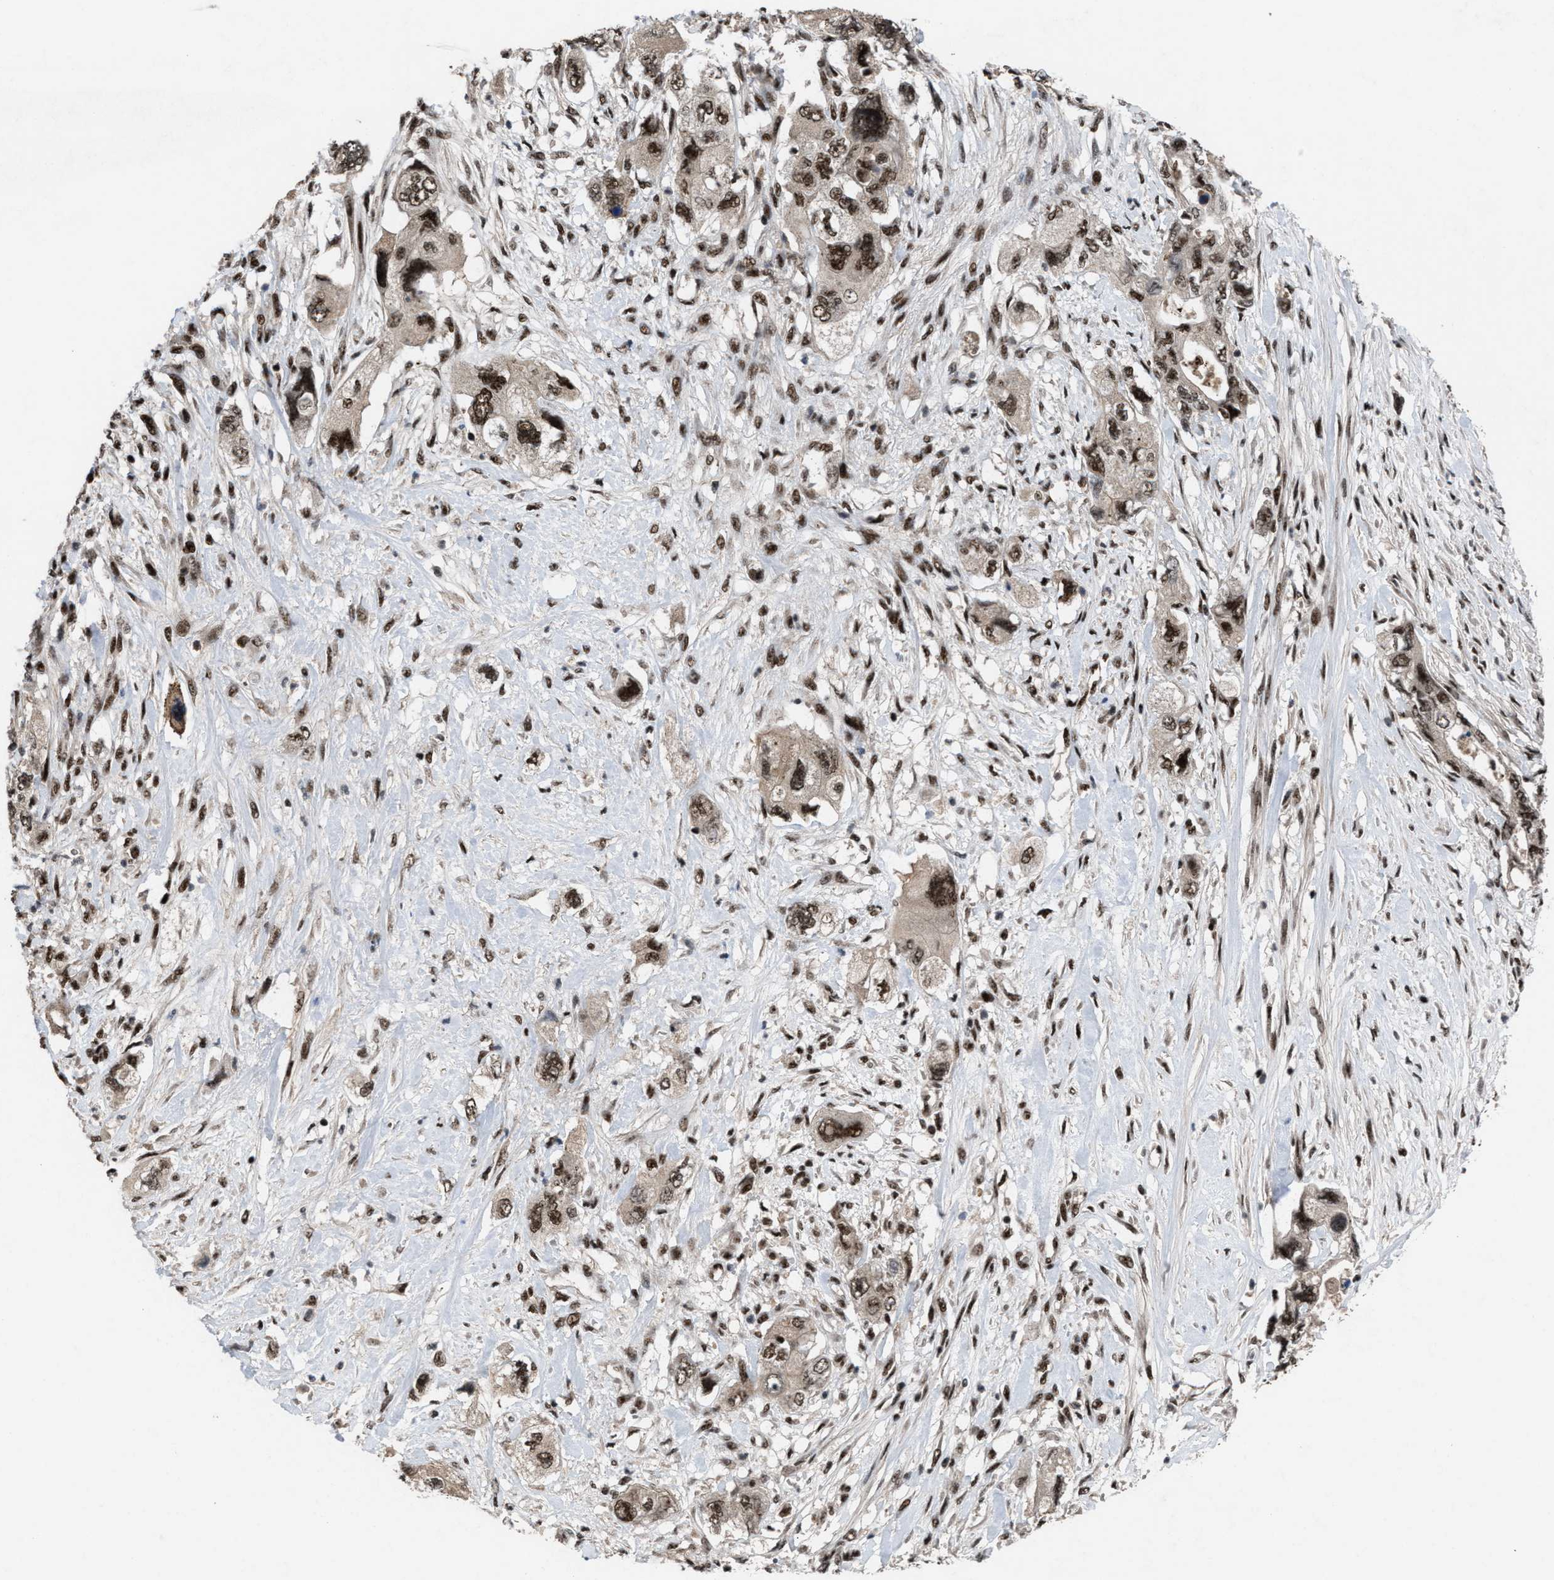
{"staining": {"intensity": "strong", "quantity": ">75%", "location": "nuclear"}, "tissue": "pancreatic cancer", "cell_type": "Tumor cells", "image_type": "cancer", "snomed": [{"axis": "morphology", "description": "Adenocarcinoma, NOS"}, {"axis": "topography", "description": "Pancreas"}], "caption": "Strong nuclear expression for a protein is identified in approximately >75% of tumor cells of pancreatic adenocarcinoma using IHC.", "gene": "PRPF4", "patient": {"sex": "female", "age": 73}}